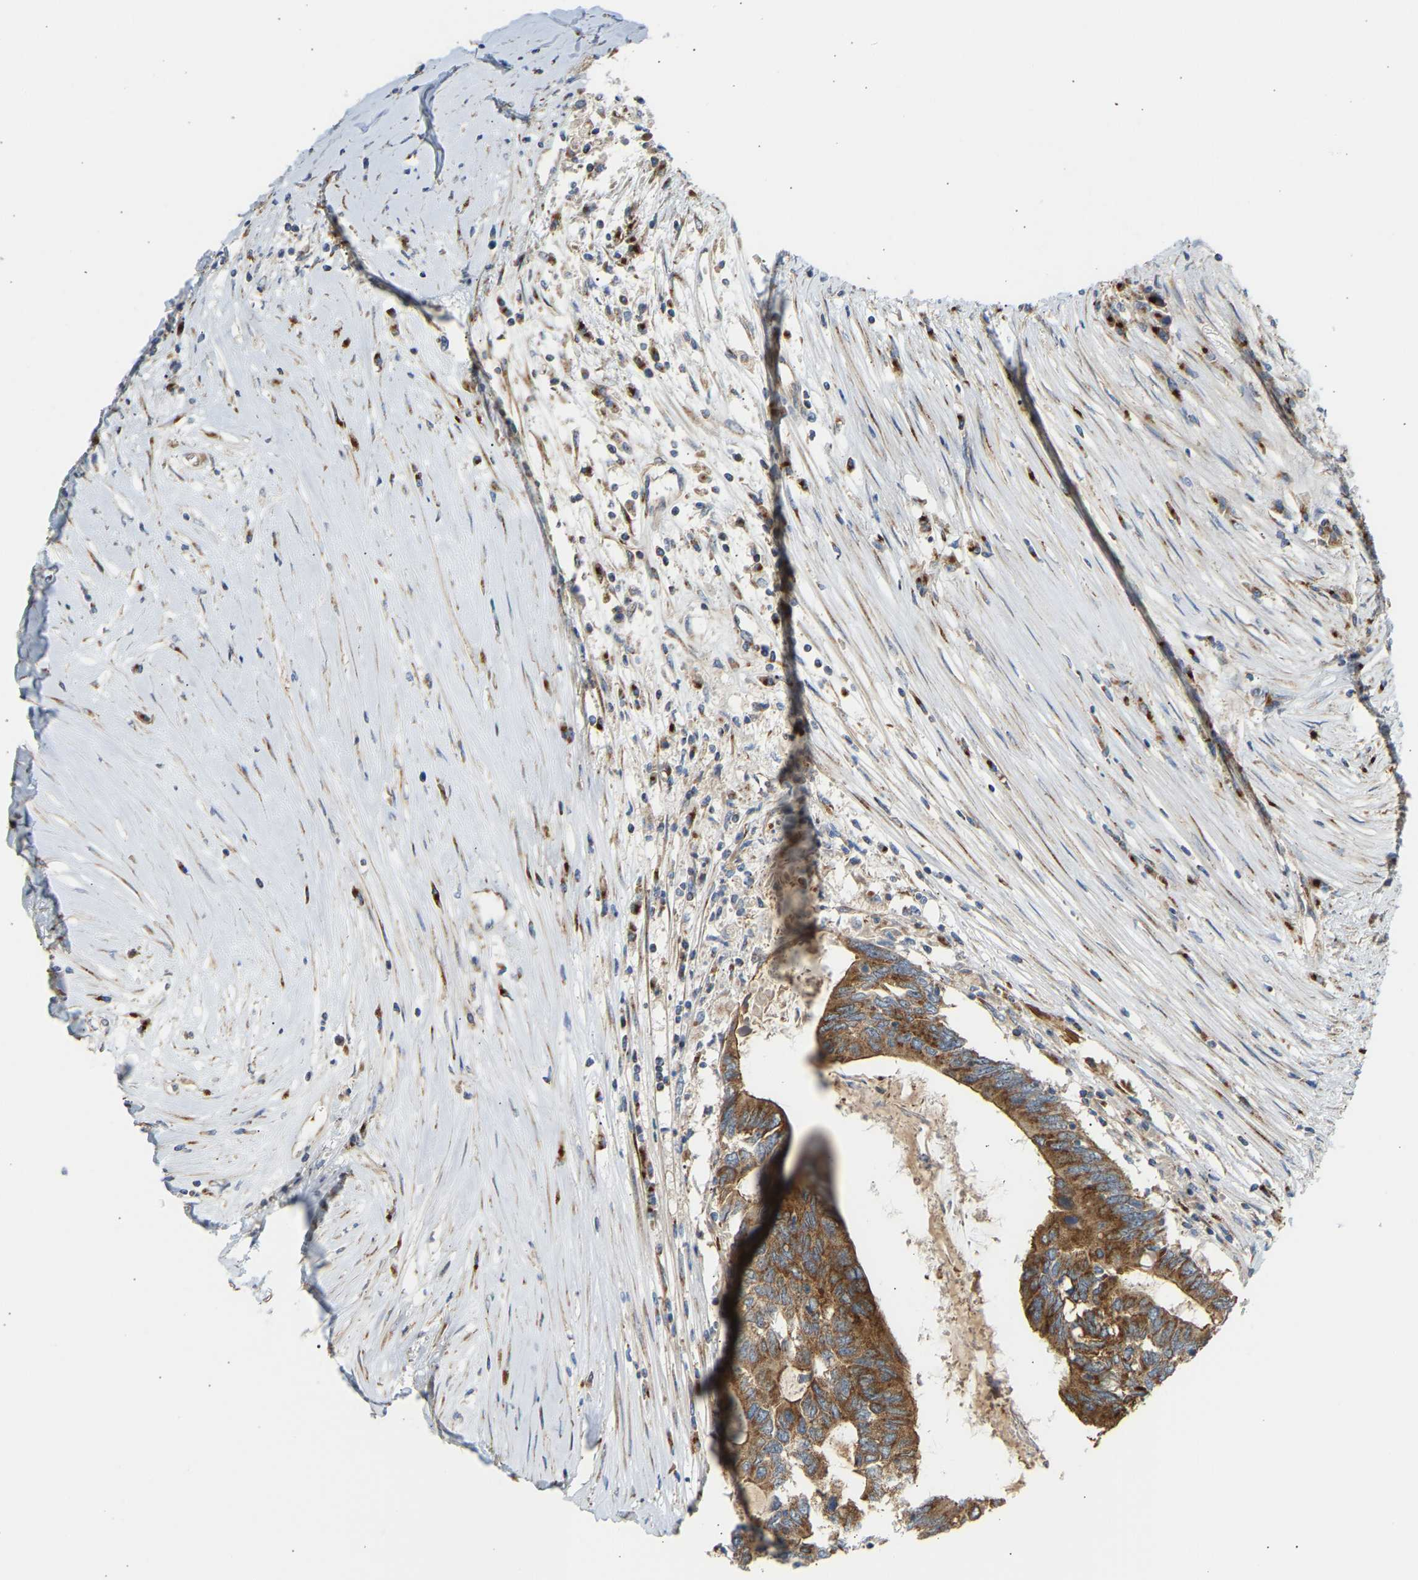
{"staining": {"intensity": "strong", "quantity": ">75%", "location": "cytoplasmic/membranous"}, "tissue": "colorectal cancer", "cell_type": "Tumor cells", "image_type": "cancer", "snomed": [{"axis": "morphology", "description": "Adenocarcinoma, NOS"}, {"axis": "topography", "description": "Rectum"}], "caption": "Strong cytoplasmic/membranous protein expression is seen in about >75% of tumor cells in colorectal cancer. Using DAB (brown) and hematoxylin (blue) stains, captured at high magnification using brightfield microscopy.", "gene": "YIPF2", "patient": {"sex": "male", "age": 63}}